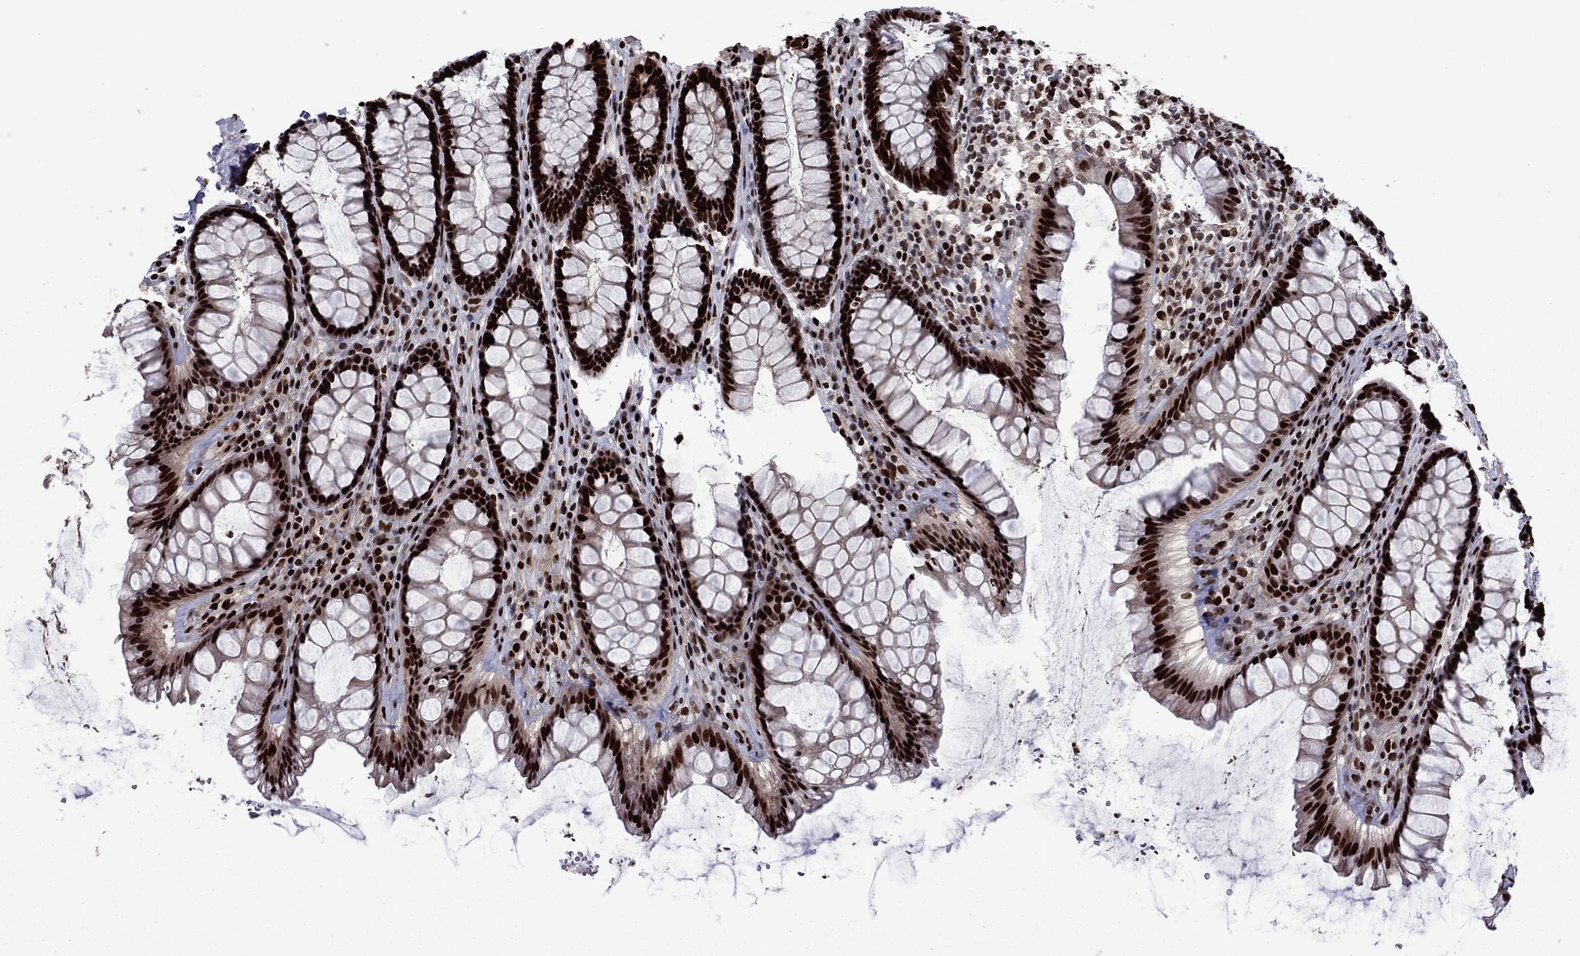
{"staining": {"intensity": "strong", "quantity": ">75%", "location": "nuclear"}, "tissue": "rectum", "cell_type": "Glandular cells", "image_type": "normal", "snomed": [{"axis": "morphology", "description": "Normal tissue, NOS"}, {"axis": "topography", "description": "Rectum"}], "caption": "Immunohistochemistry (DAB) staining of benign rectum reveals strong nuclear protein expression in about >75% of glandular cells.", "gene": "LIMK1", "patient": {"sex": "male", "age": 72}}